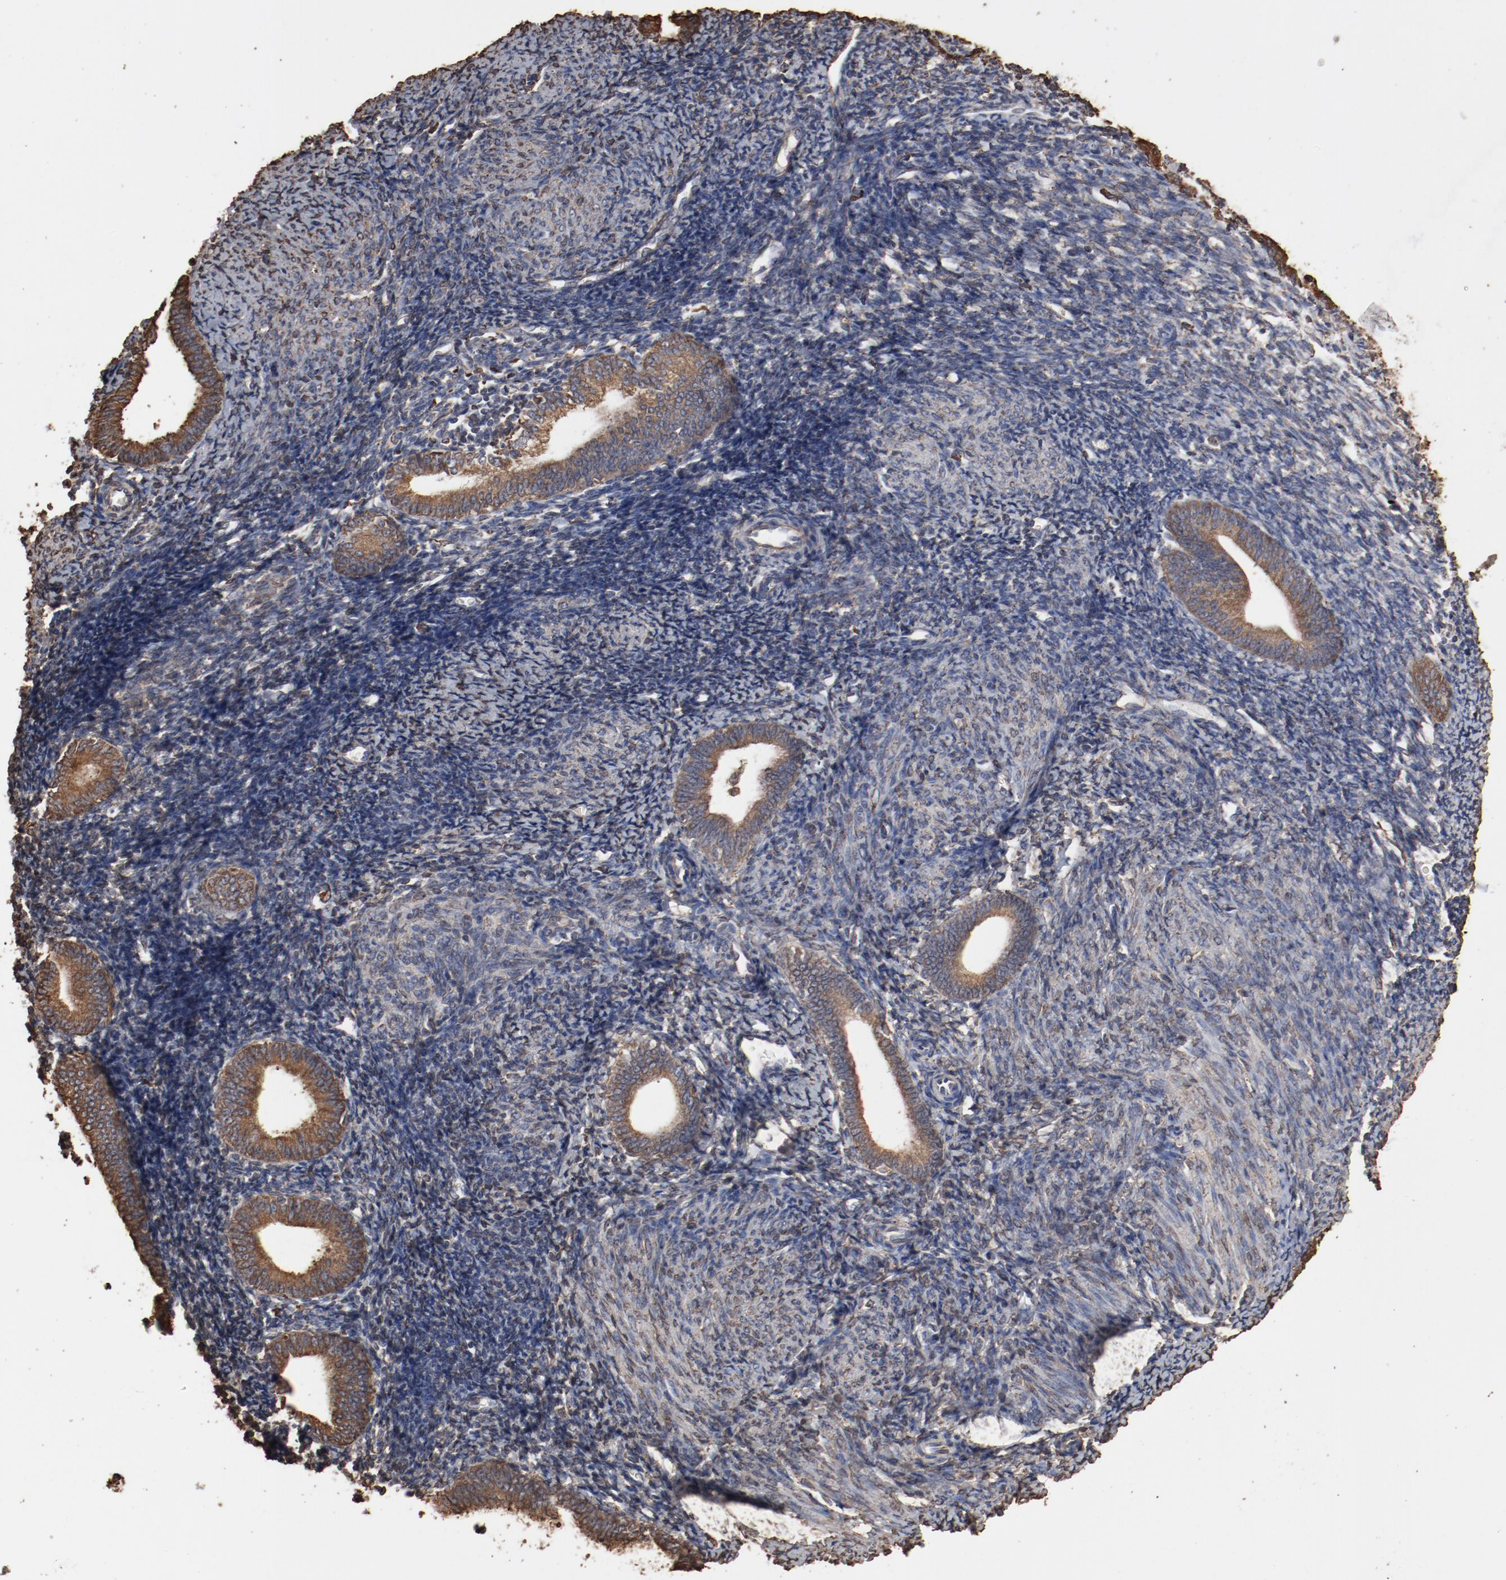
{"staining": {"intensity": "weak", "quantity": "<25%", "location": "cytoplasmic/membranous"}, "tissue": "endometrium", "cell_type": "Cells in endometrial stroma", "image_type": "normal", "snomed": [{"axis": "morphology", "description": "Normal tissue, NOS"}, {"axis": "topography", "description": "Endometrium"}], "caption": "High power microscopy micrograph of an IHC micrograph of benign endometrium, revealing no significant staining in cells in endometrial stroma. (DAB immunohistochemistry (IHC) with hematoxylin counter stain).", "gene": "PDIA3", "patient": {"sex": "female", "age": 57}}